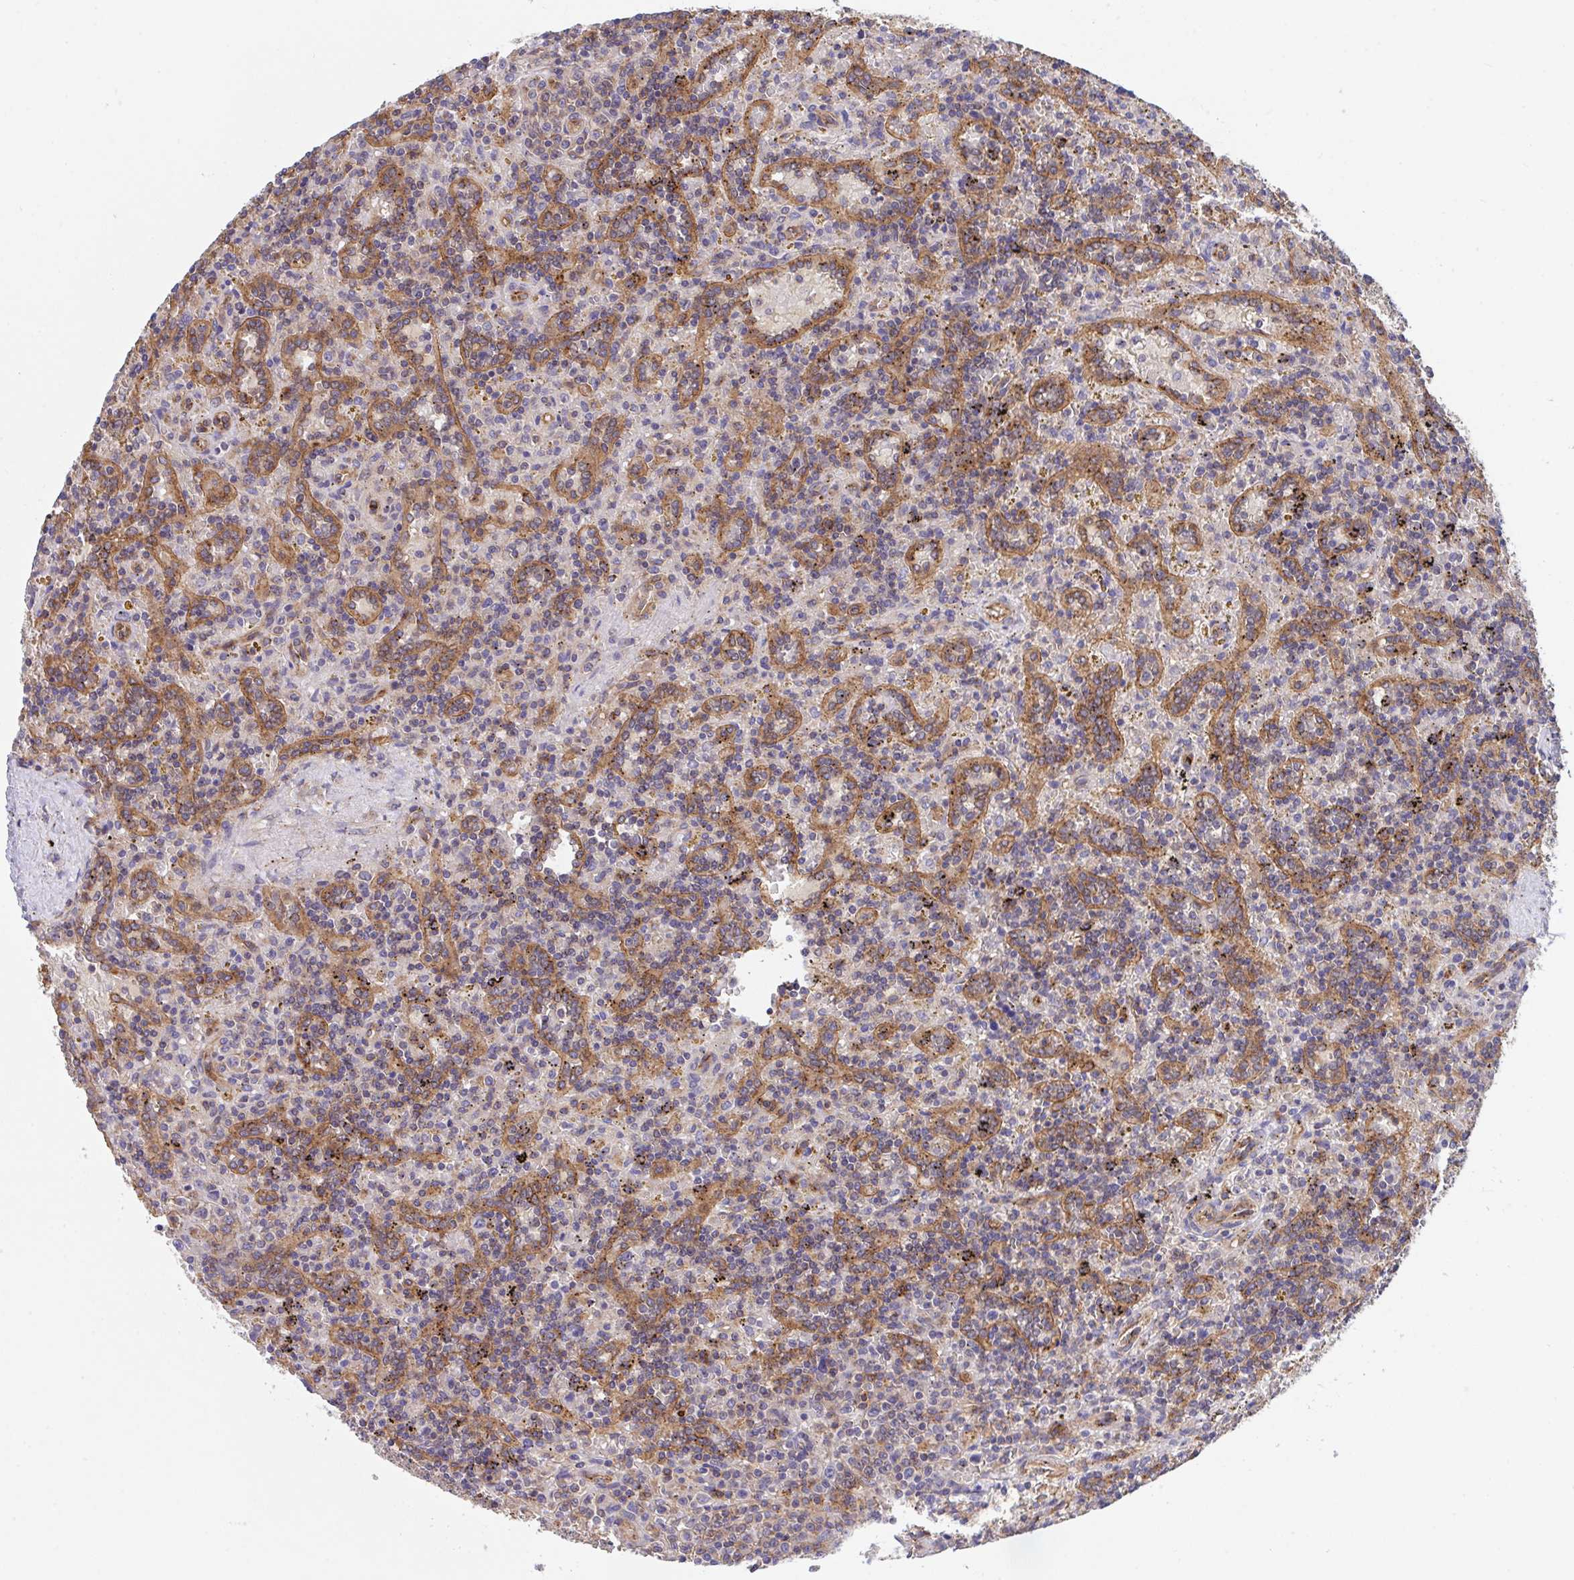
{"staining": {"intensity": "negative", "quantity": "none", "location": "none"}, "tissue": "lymphoma", "cell_type": "Tumor cells", "image_type": "cancer", "snomed": [{"axis": "morphology", "description": "Malignant lymphoma, non-Hodgkin's type, Low grade"}, {"axis": "topography", "description": "Spleen"}], "caption": "Protein analysis of lymphoma reveals no significant expression in tumor cells.", "gene": "C4orf36", "patient": {"sex": "male", "age": 67}}